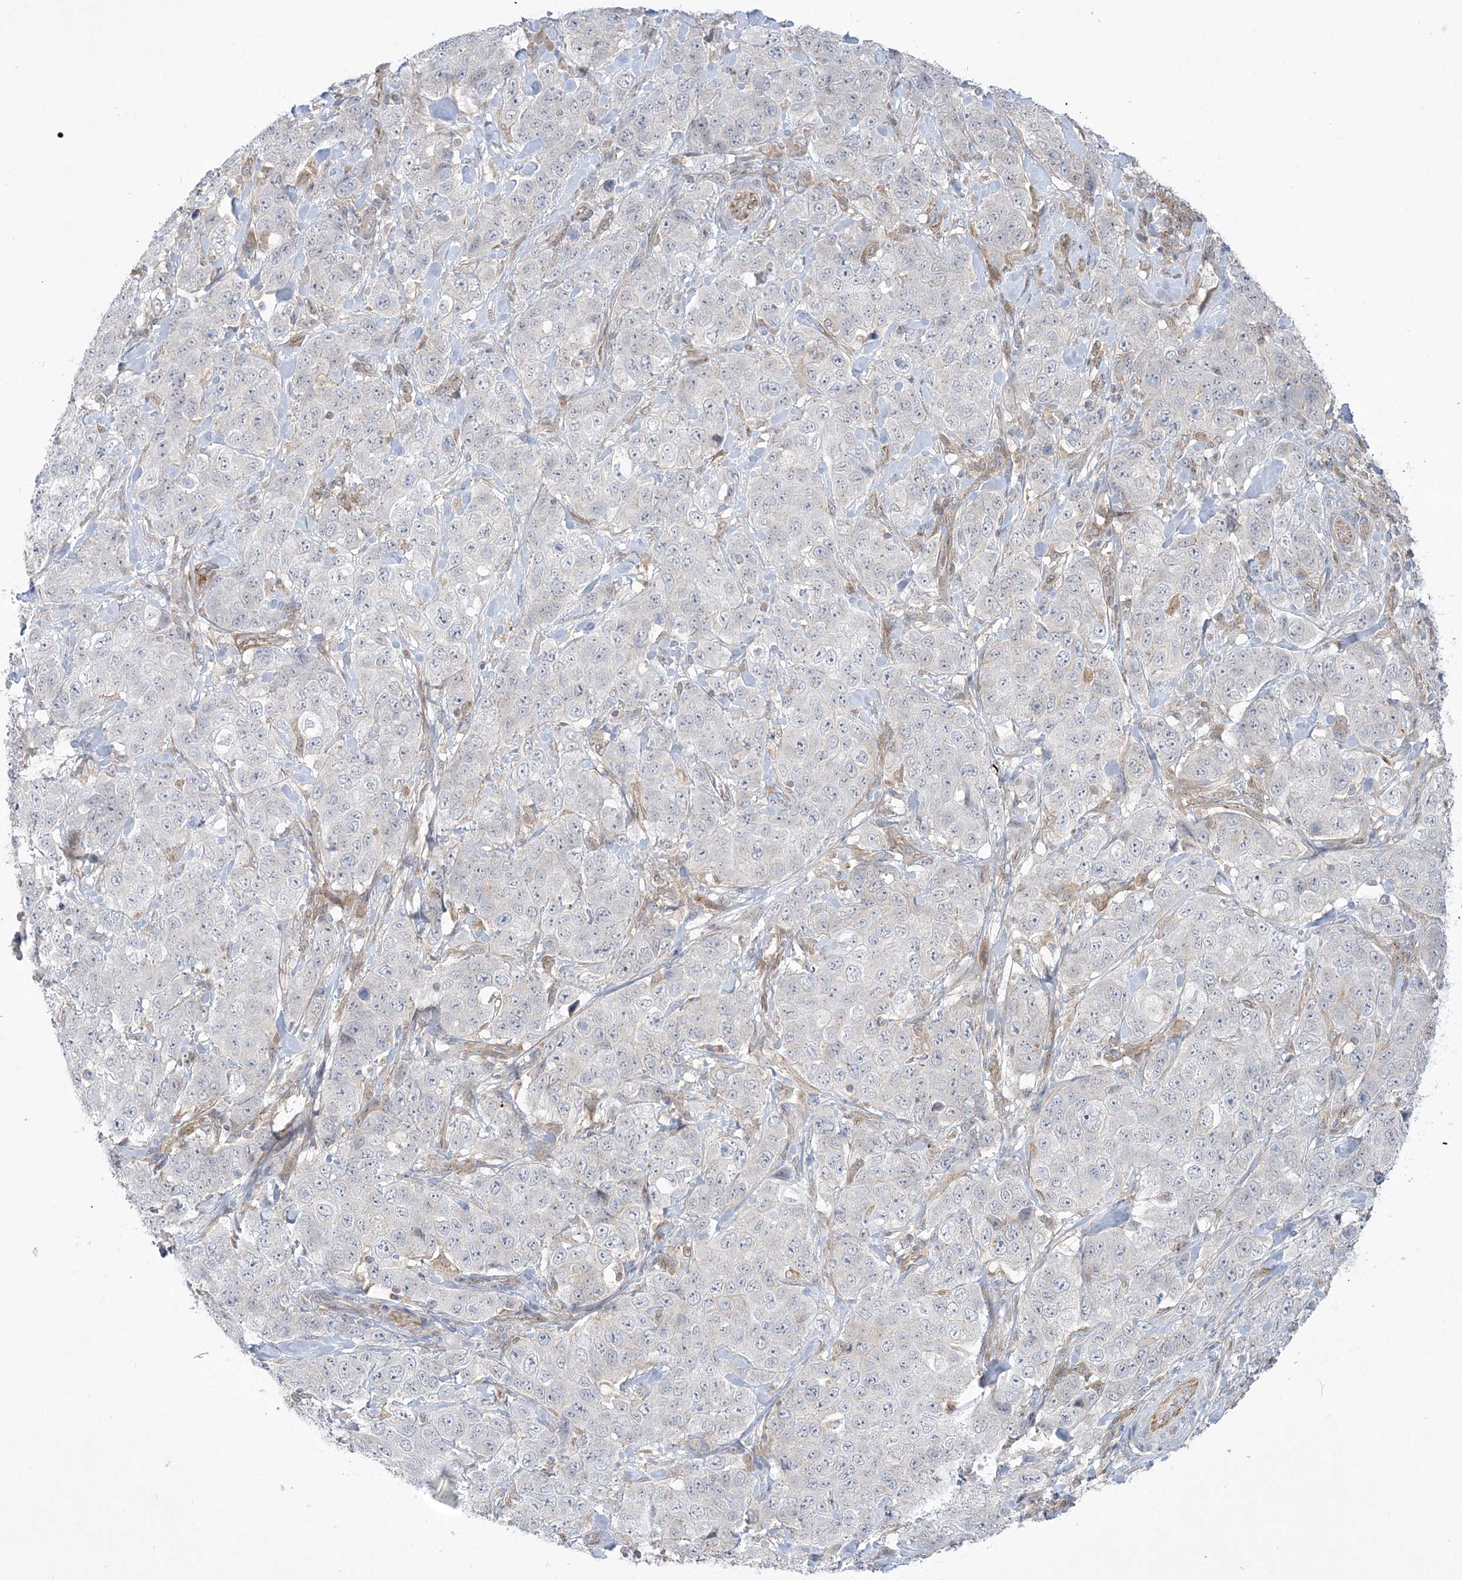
{"staining": {"intensity": "negative", "quantity": "none", "location": "none"}, "tissue": "stomach cancer", "cell_type": "Tumor cells", "image_type": "cancer", "snomed": [{"axis": "morphology", "description": "Adenocarcinoma, NOS"}, {"axis": "topography", "description": "Stomach"}], "caption": "Human stomach cancer stained for a protein using immunohistochemistry (IHC) exhibits no expression in tumor cells.", "gene": "ADAMTS12", "patient": {"sex": "male", "age": 48}}